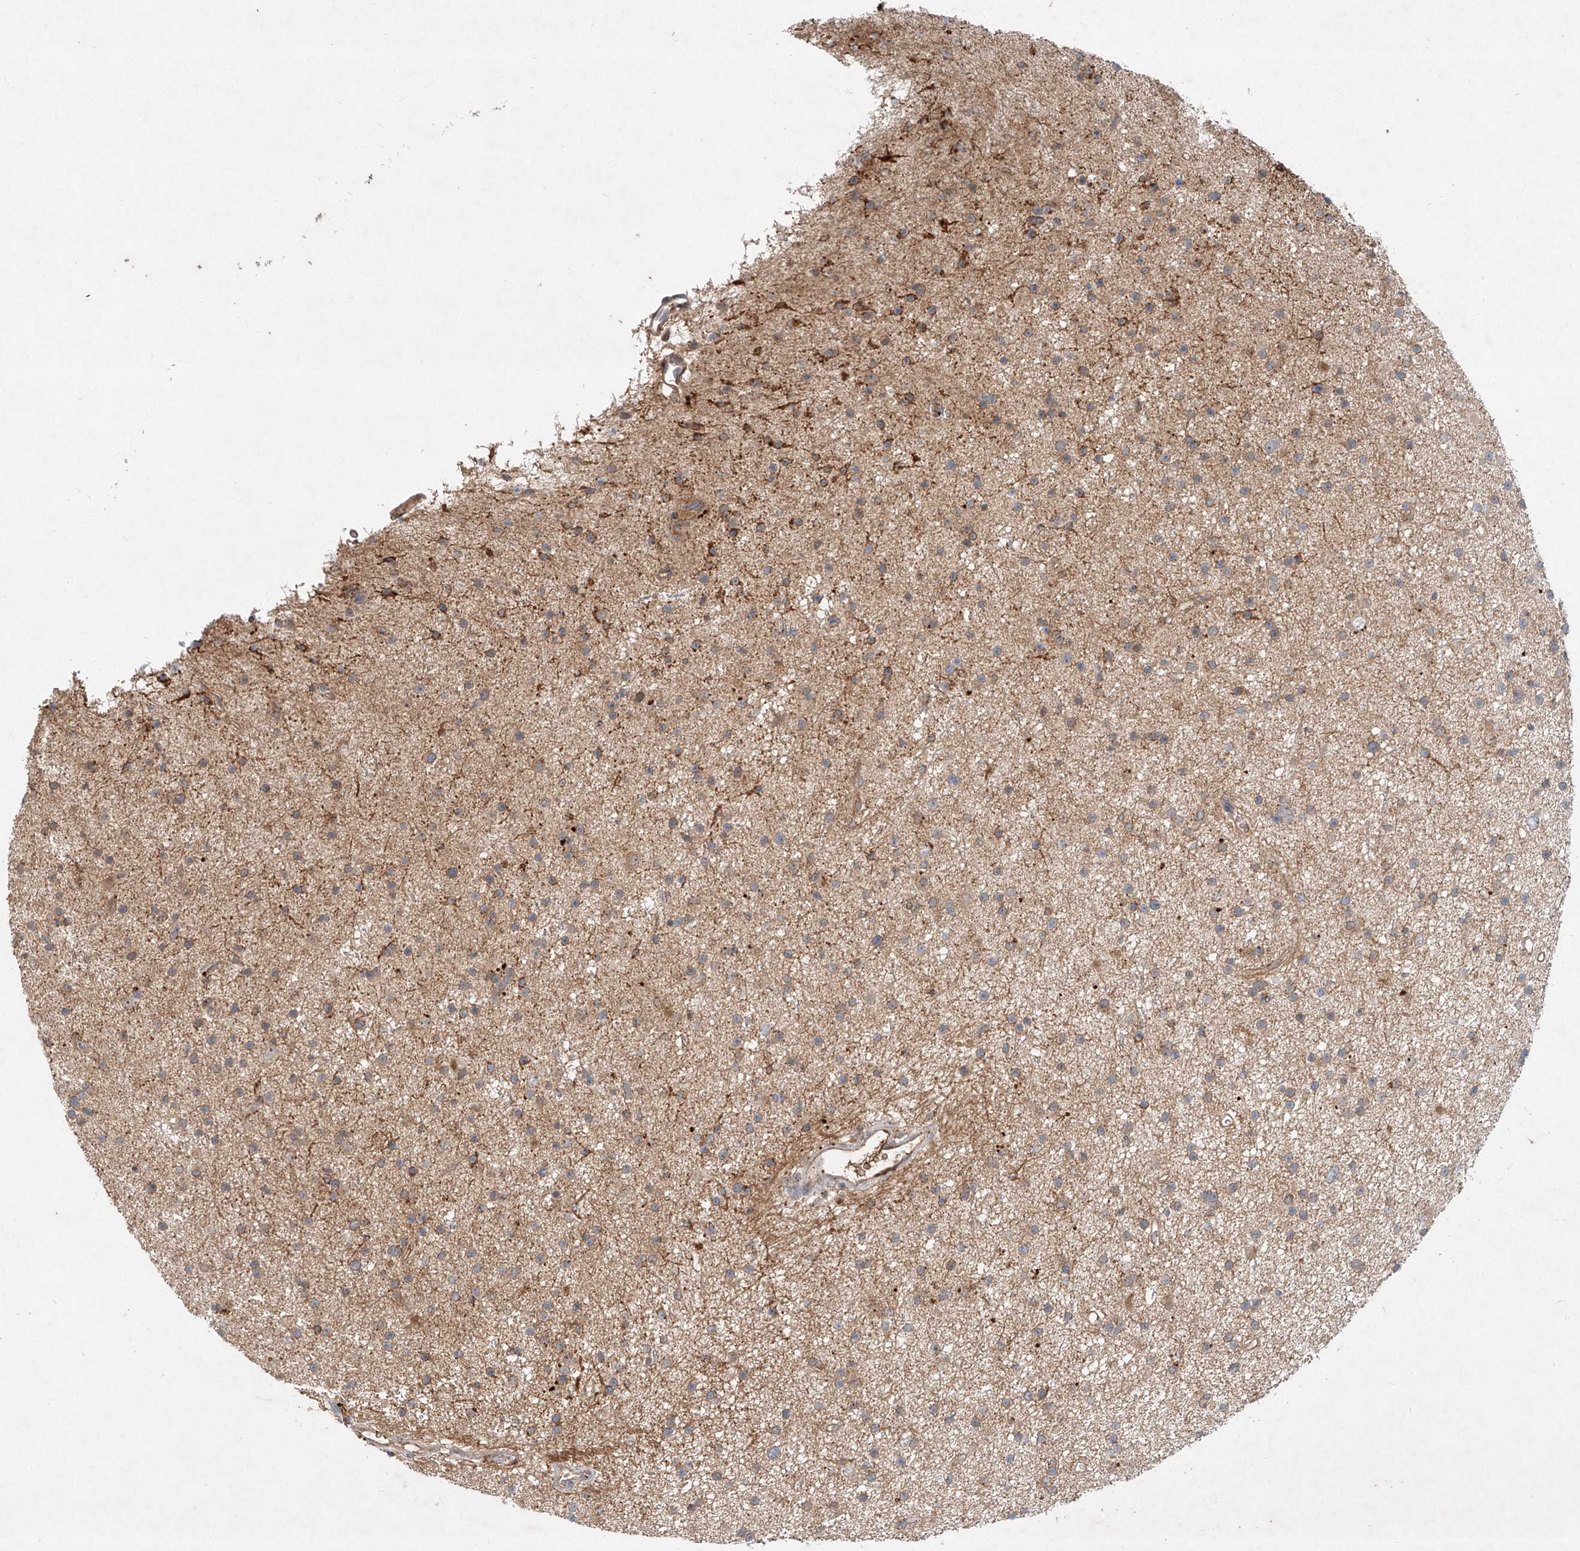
{"staining": {"intensity": "moderate", "quantity": ">75%", "location": "cytoplasmic/membranous"}, "tissue": "glioma", "cell_type": "Tumor cells", "image_type": "cancer", "snomed": [{"axis": "morphology", "description": "Glioma, malignant, Low grade"}, {"axis": "topography", "description": "Cerebral cortex"}], "caption": "A brown stain shows moderate cytoplasmic/membranous expression of a protein in malignant low-grade glioma tumor cells.", "gene": "IER5", "patient": {"sex": "female", "age": 39}}